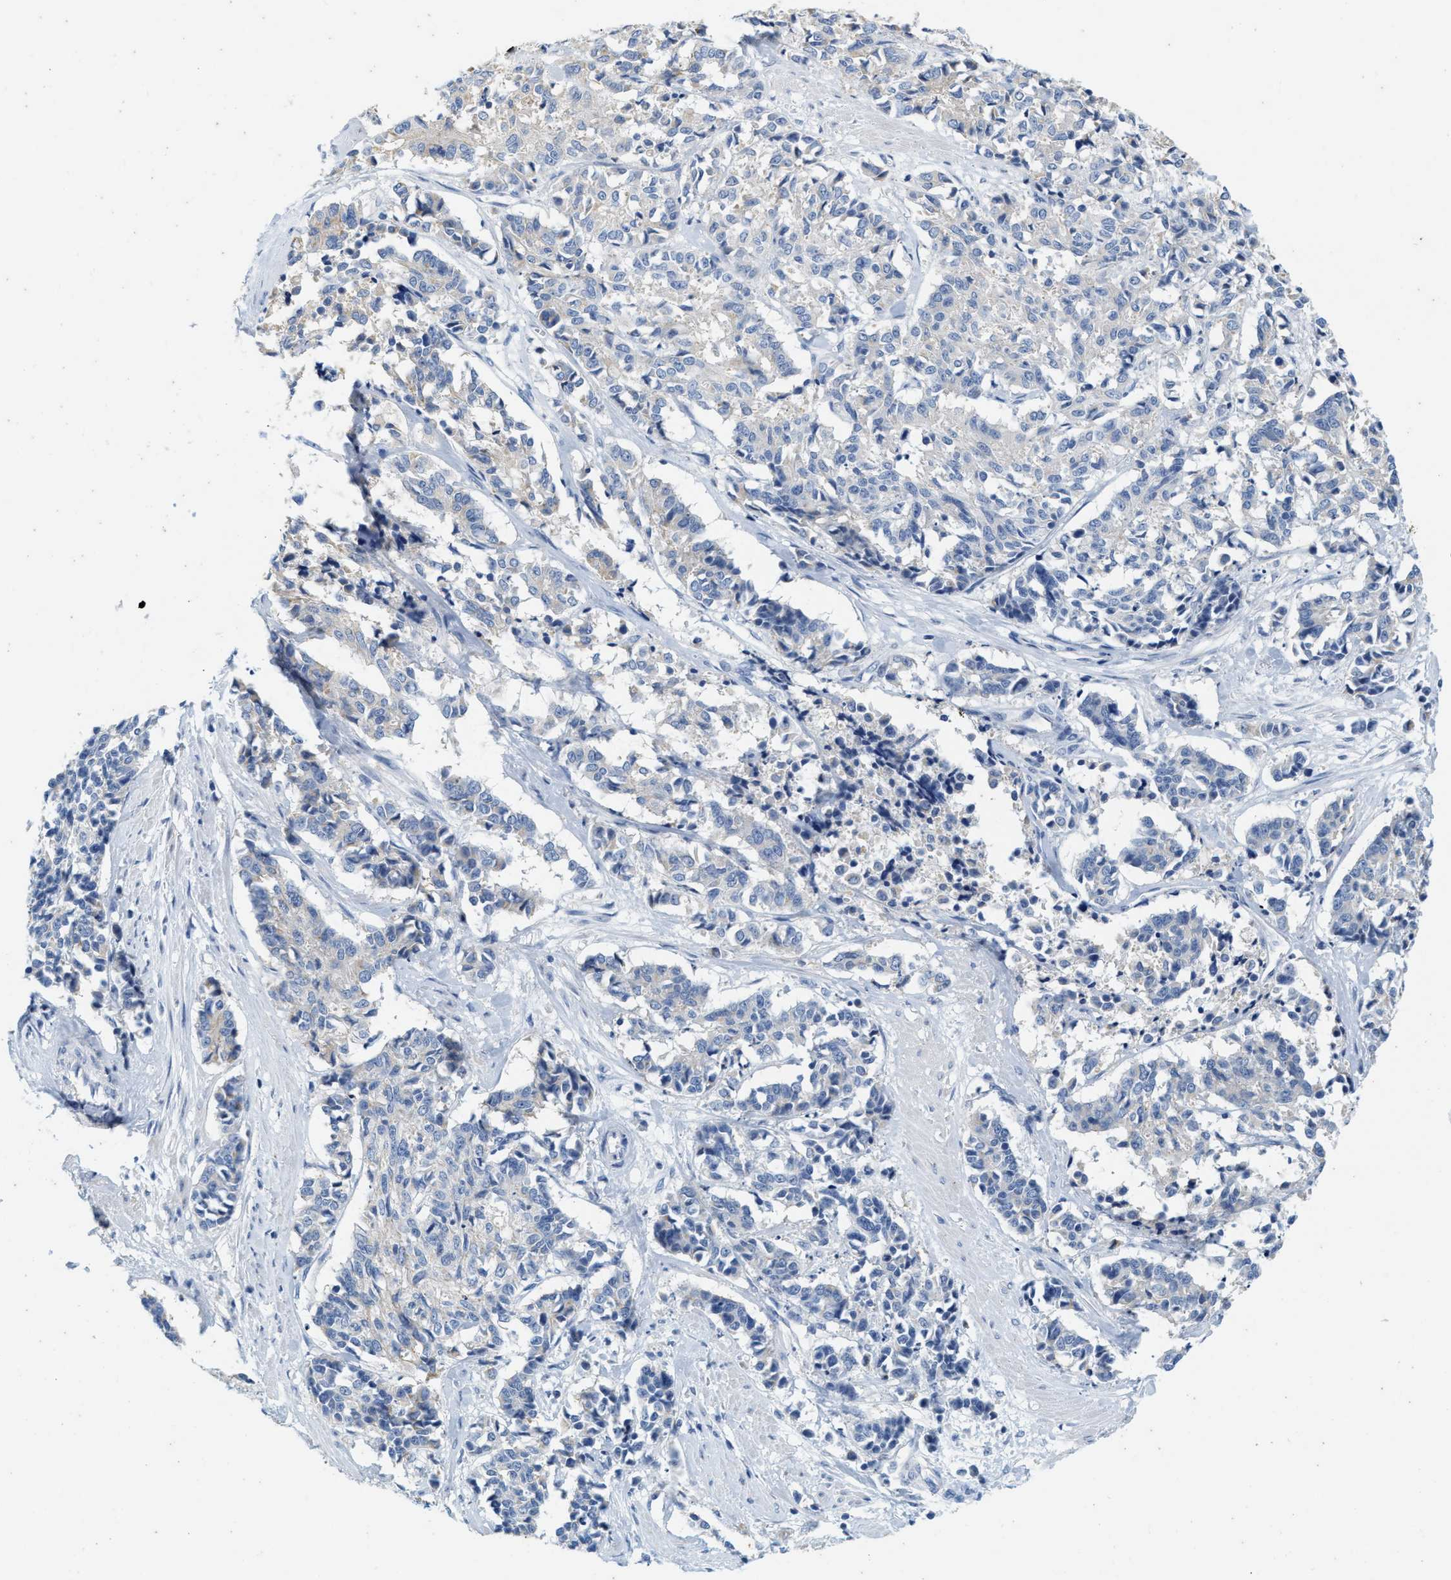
{"staining": {"intensity": "negative", "quantity": "none", "location": "none"}, "tissue": "cervical cancer", "cell_type": "Tumor cells", "image_type": "cancer", "snomed": [{"axis": "morphology", "description": "Squamous cell carcinoma, NOS"}, {"axis": "topography", "description": "Cervix"}], "caption": "An immunohistochemistry (IHC) image of cervical cancer is shown. There is no staining in tumor cells of cervical cancer.", "gene": "ABCB11", "patient": {"sex": "female", "age": 35}}